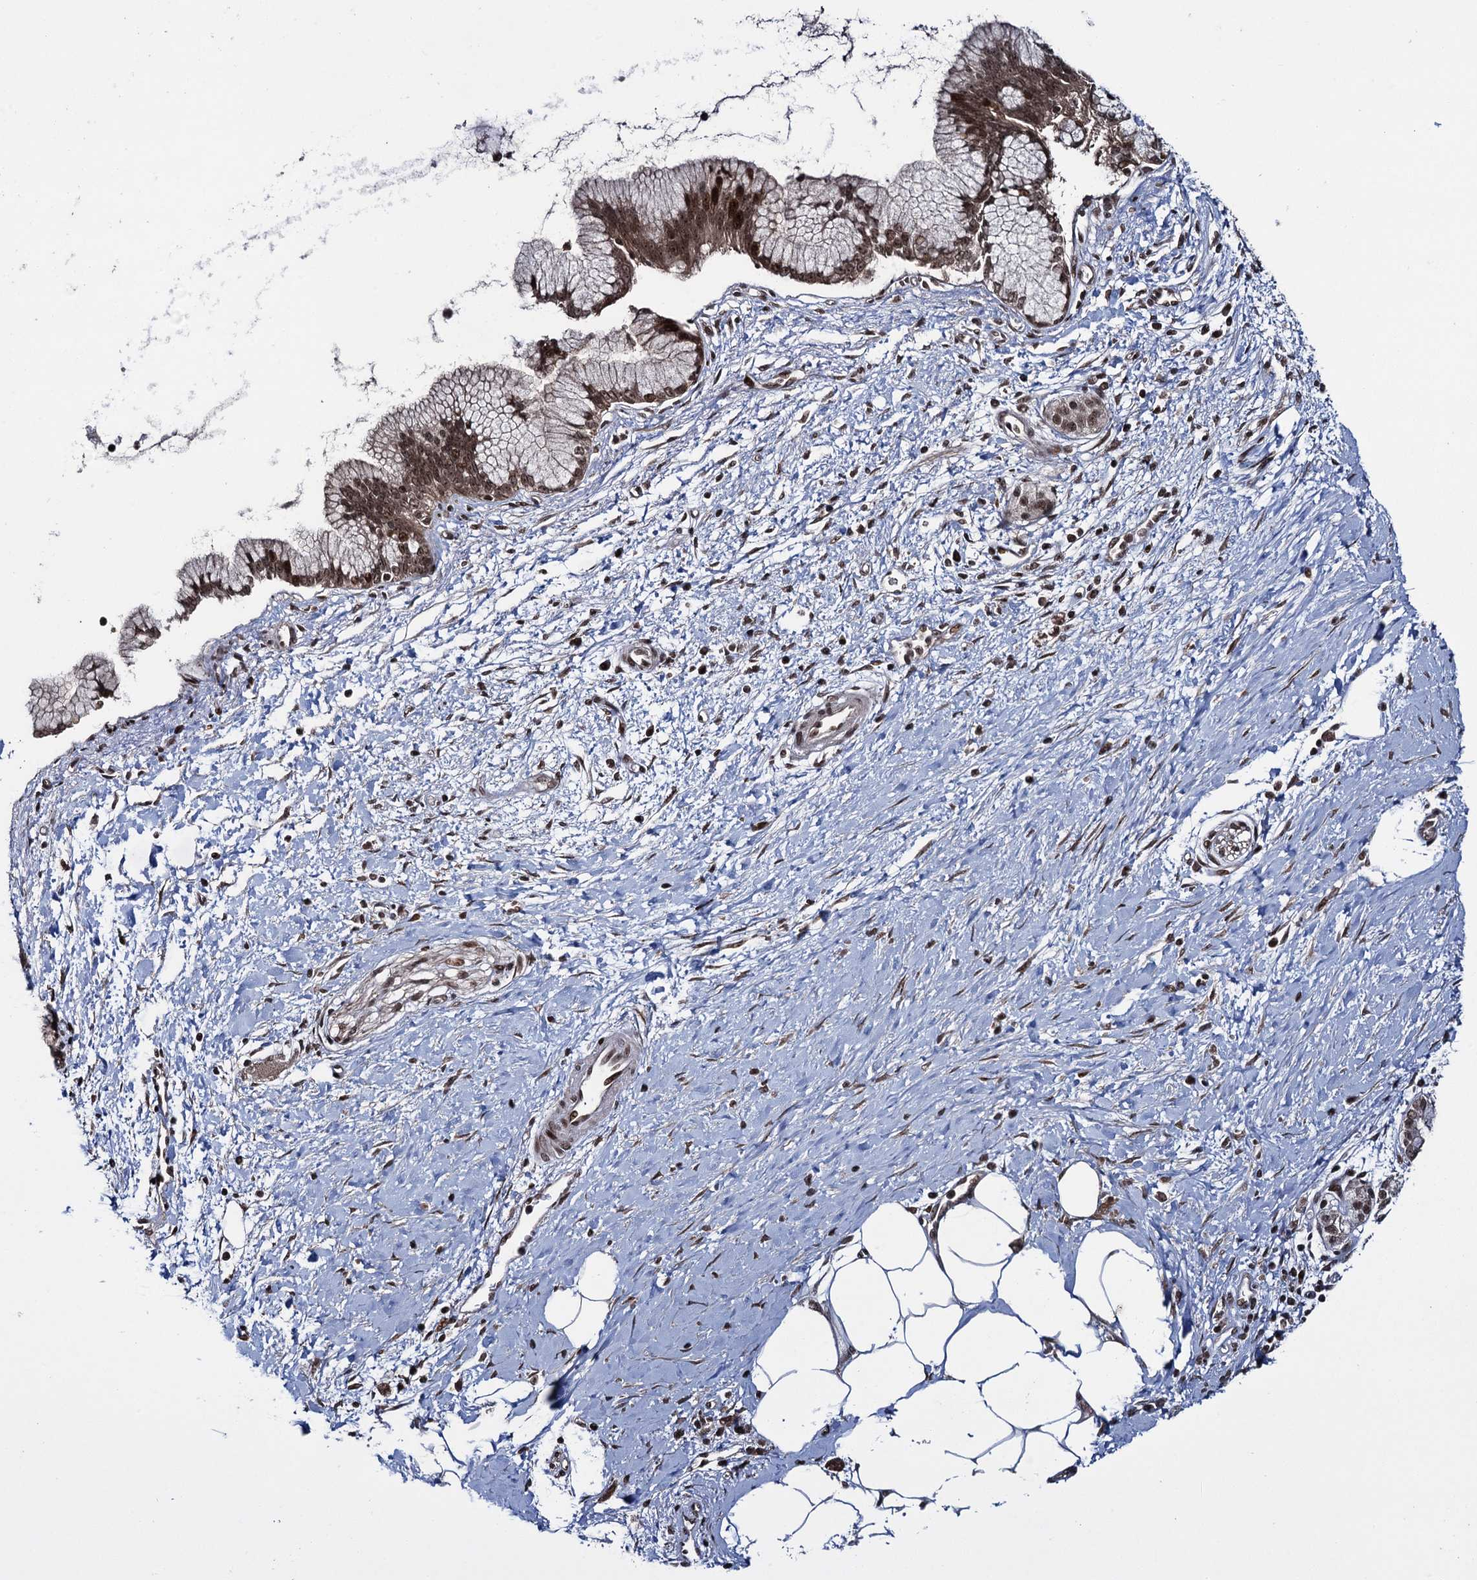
{"staining": {"intensity": "moderate", "quantity": ">75%", "location": "nuclear"}, "tissue": "pancreatic cancer", "cell_type": "Tumor cells", "image_type": "cancer", "snomed": [{"axis": "morphology", "description": "Adenocarcinoma, NOS"}, {"axis": "topography", "description": "Pancreas"}], "caption": "Tumor cells show medium levels of moderate nuclear positivity in approximately >75% of cells in human pancreatic adenocarcinoma.", "gene": "ZNF169", "patient": {"sex": "male", "age": 58}}